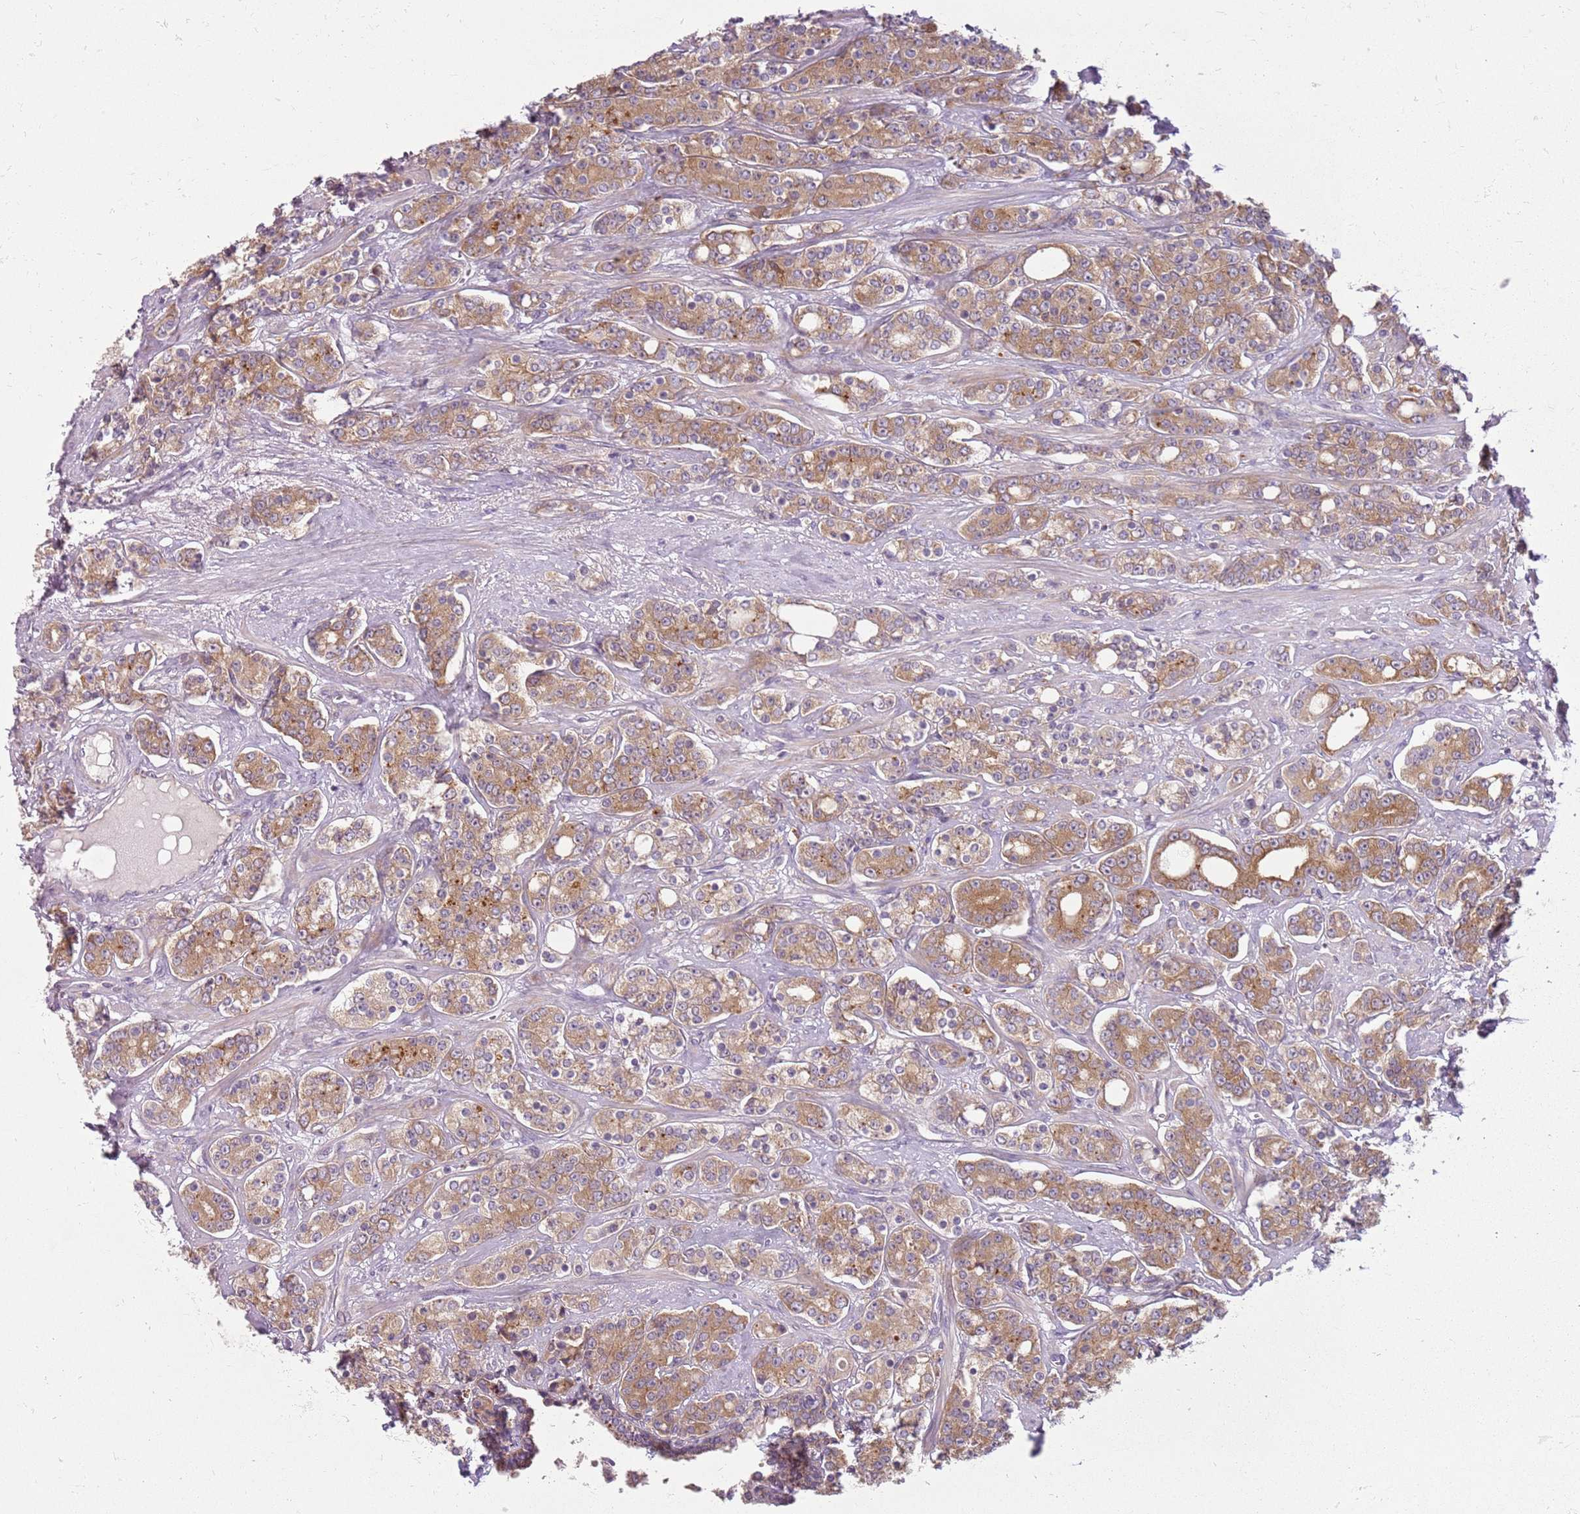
{"staining": {"intensity": "moderate", "quantity": ">75%", "location": "cytoplasmic/membranous"}, "tissue": "prostate cancer", "cell_type": "Tumor cells", "image_type": "cancer", "snomed": [{"axis": "morphology", "description": "Adenocarcinoma, High grade"}, {"axis": "topography", "description": "Prostate"}], "caption": "This micrograph reveals immunohistochemistry (IHC) staining of prostate cancer (adenocarcinoma (high-grade)), with medium moderate cytoplasmic/membranous expression in about >75% of tumor cells.", "gene": "RPS28", "patient": {"sex": "male", "age": 62}}